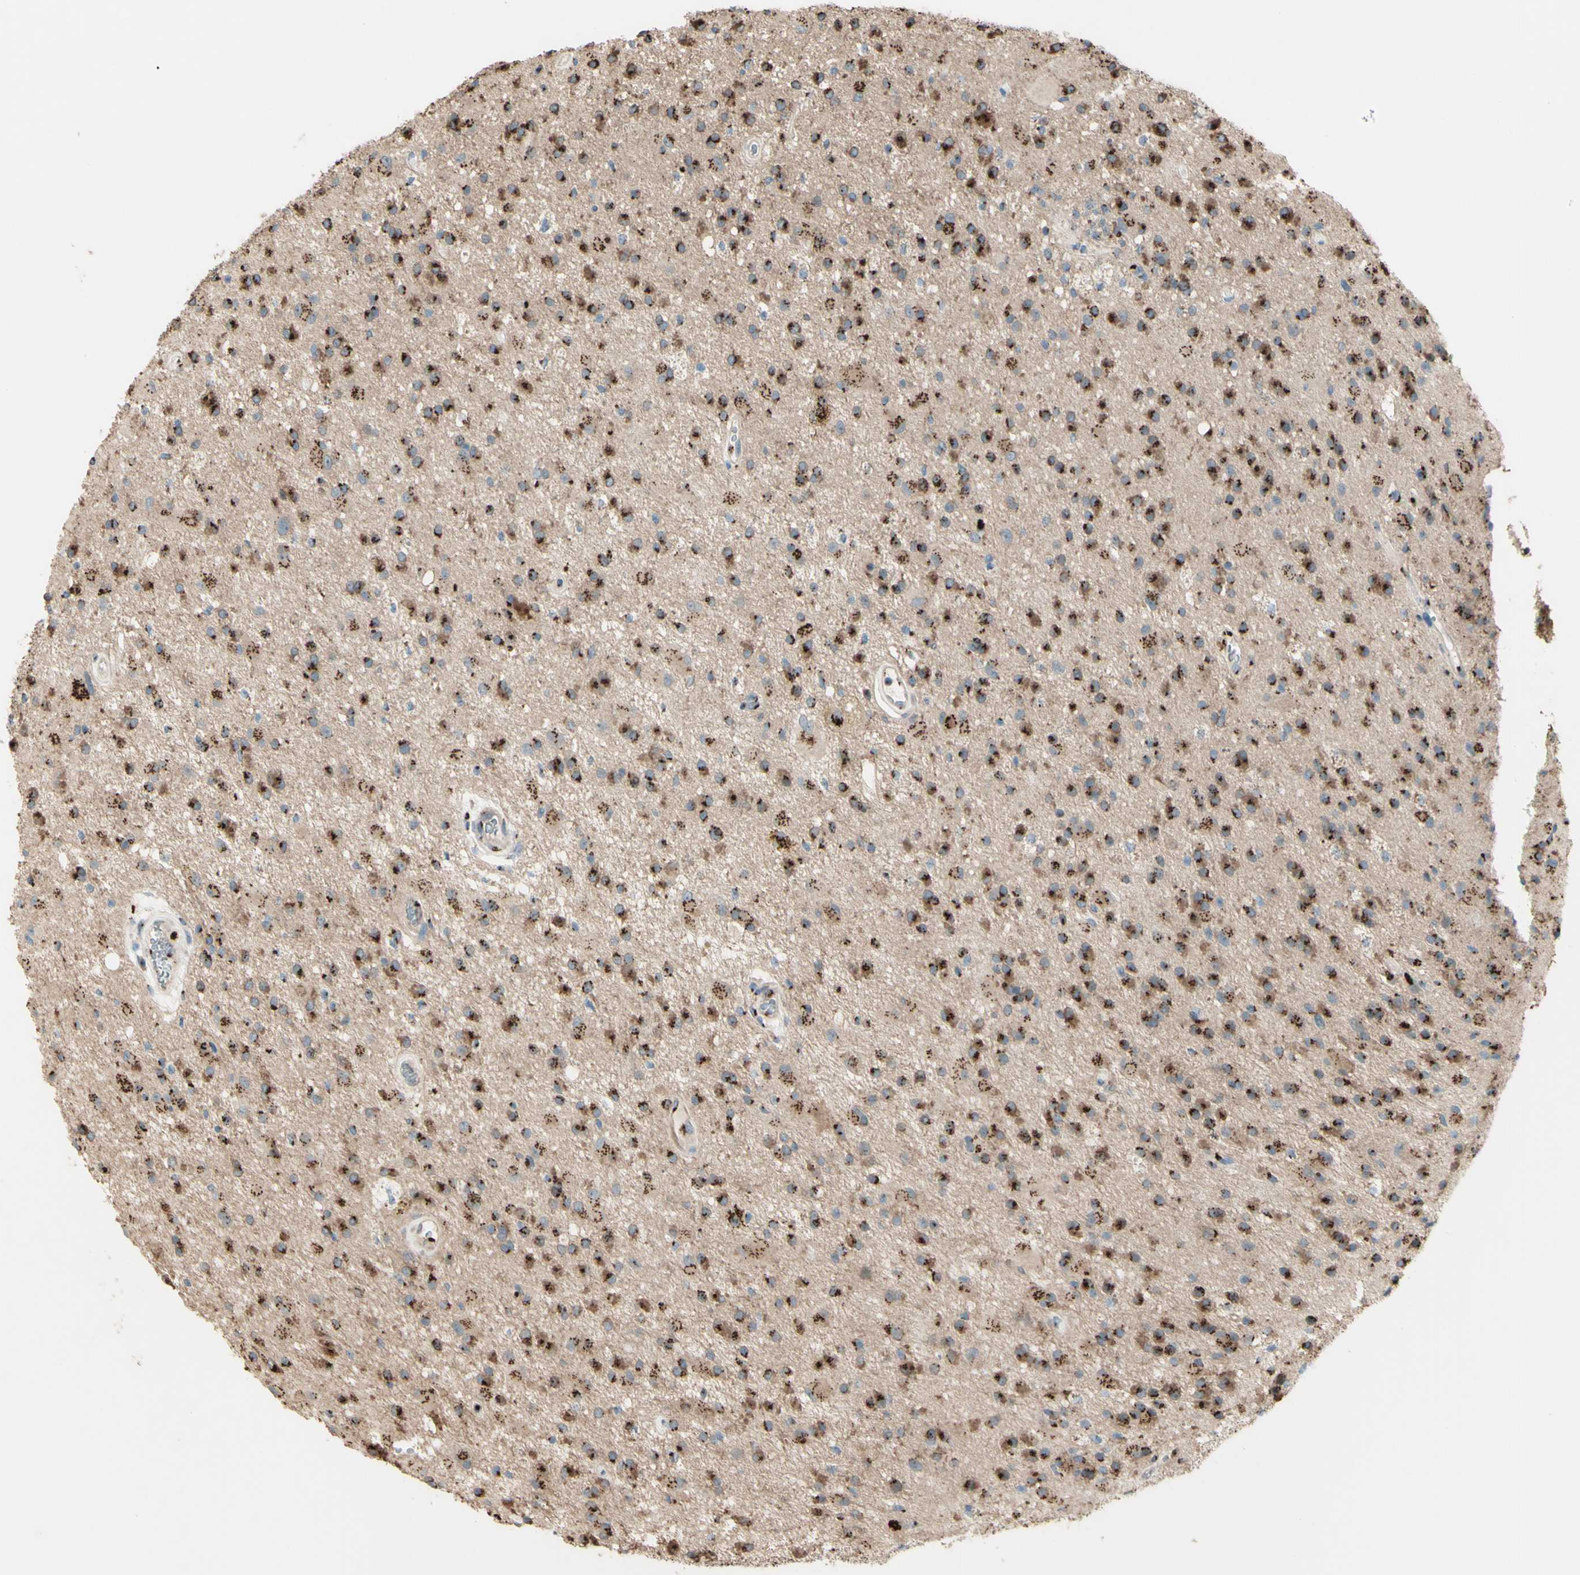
{"staining": {"intensity": "moderate", "quantity": ">75%", "location": "cytoplasmic/membranous"}, "tissue": "glioma", "cell_type": "Tumor cells", "image_type": "cancer", "snomed": [{"axis": "morphology", "description": "Glioma, malignant, Low grade"}, {"axis": "topography", "description": "Brain"}], "caption": "High-magnification brightfield microscopy of low-grade glioma (malignant) stained with DAB (brown) and counterstained with hematoxylin (blue). tumor cells exhibit moderate cytoplasmic/membranous staining is seen in approximately>75% of cells.", "gene": "BPNT2", "patient": {"sex": "male", "age": 58}}